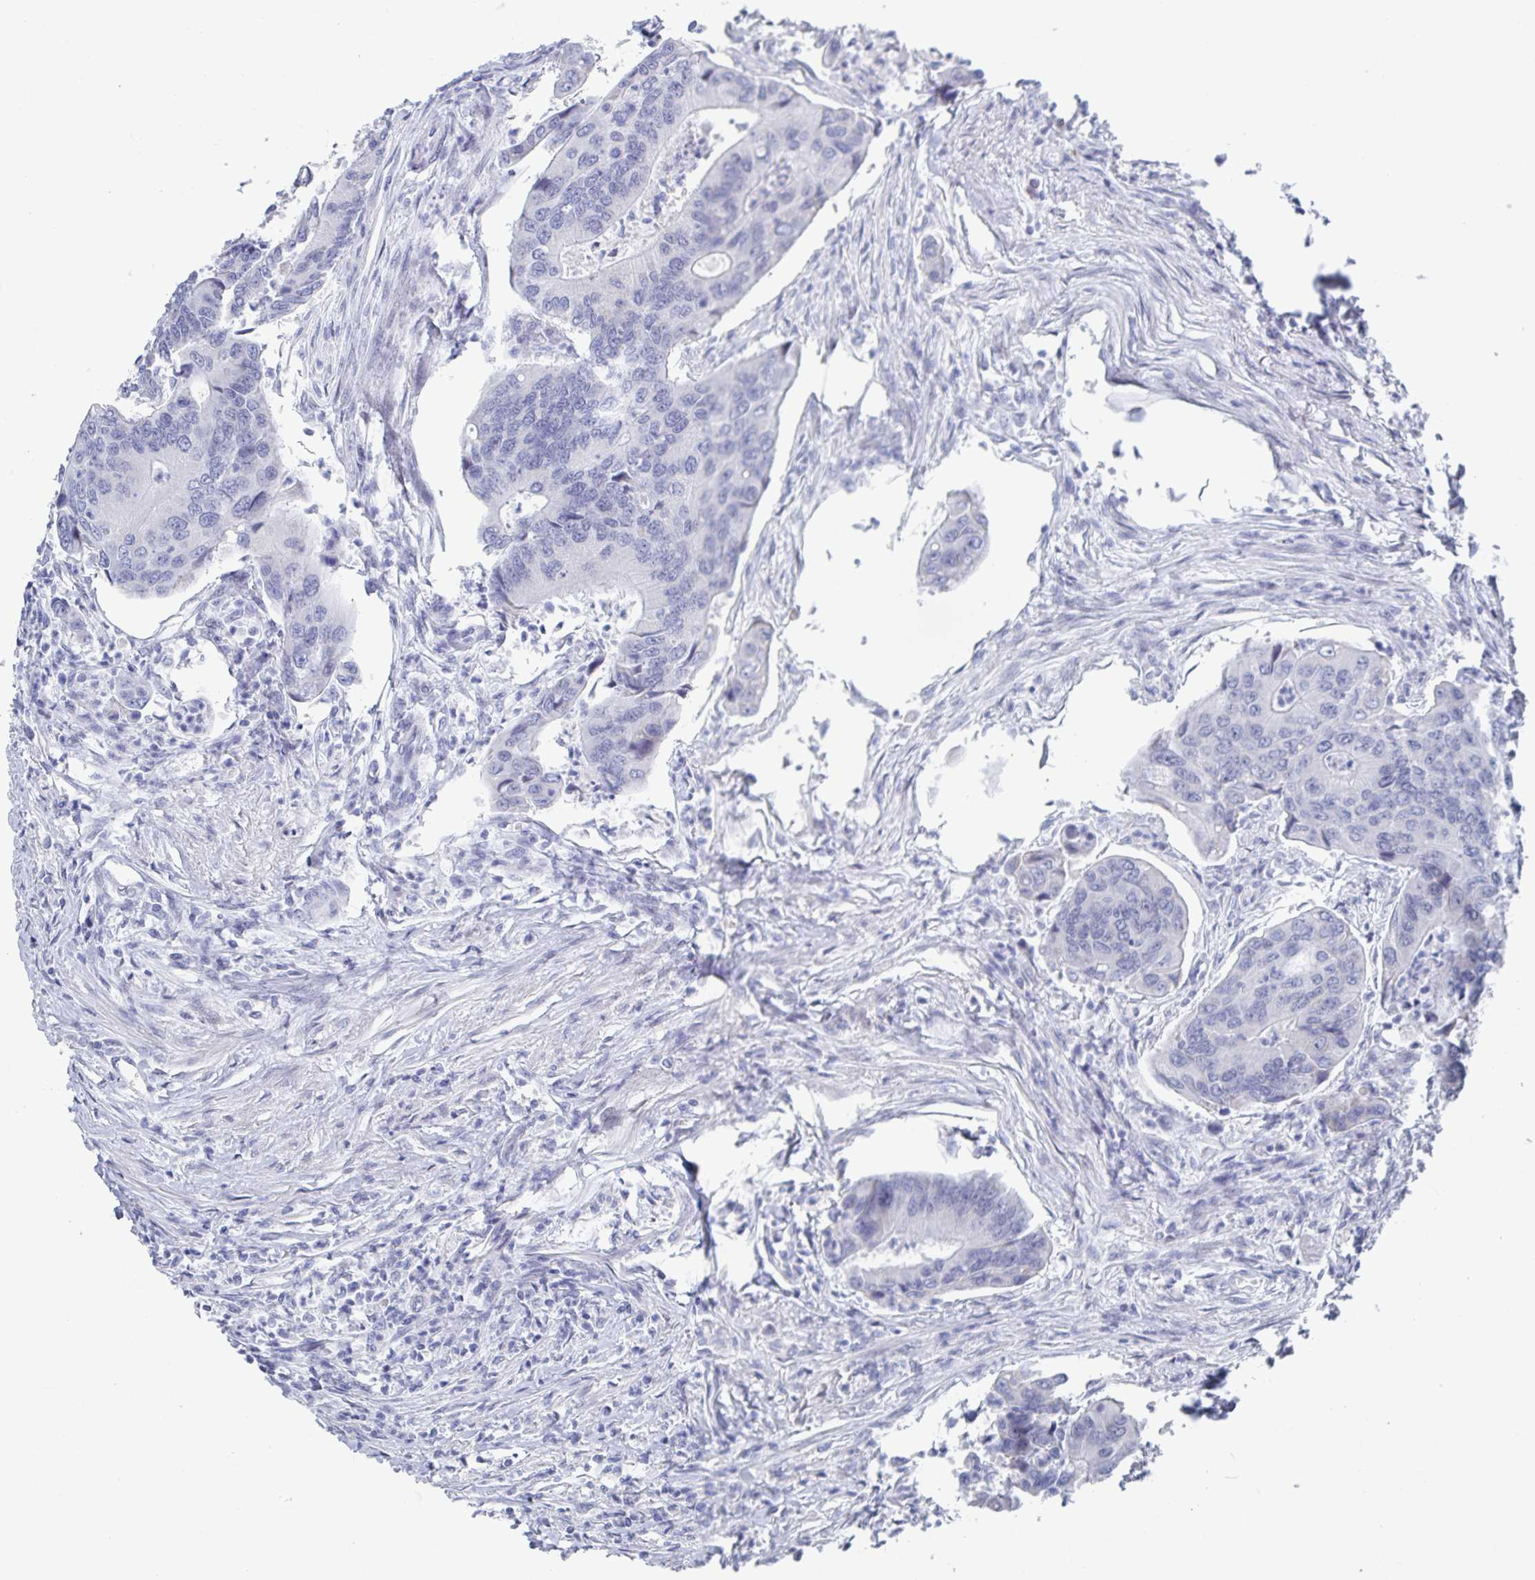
{"staining": {"intensity": "negative", "quantity": "none", "location": "none"}, "tissue": "colorectal cancer", "cell_type": "Tumor cells", "image_type": "cancer", "snomed": [{"axis": "morphology", "description": "Adenocarcinoma, NOS"}, {"axis": "topography", "description": "Colon"}], "caption": "This is a micrograph of IHC staining of colorectal cancer, which shows no staining in tumor cells. The staining was performed using DAB (3,3'-diaminobenzidine) to visualize the protein expression in brown, while the nuclei were stained in blue with hematoxylin (Magnification: 20x).", "gene": "CAMKV", "patient": {"sex": "female", "age": 67}}